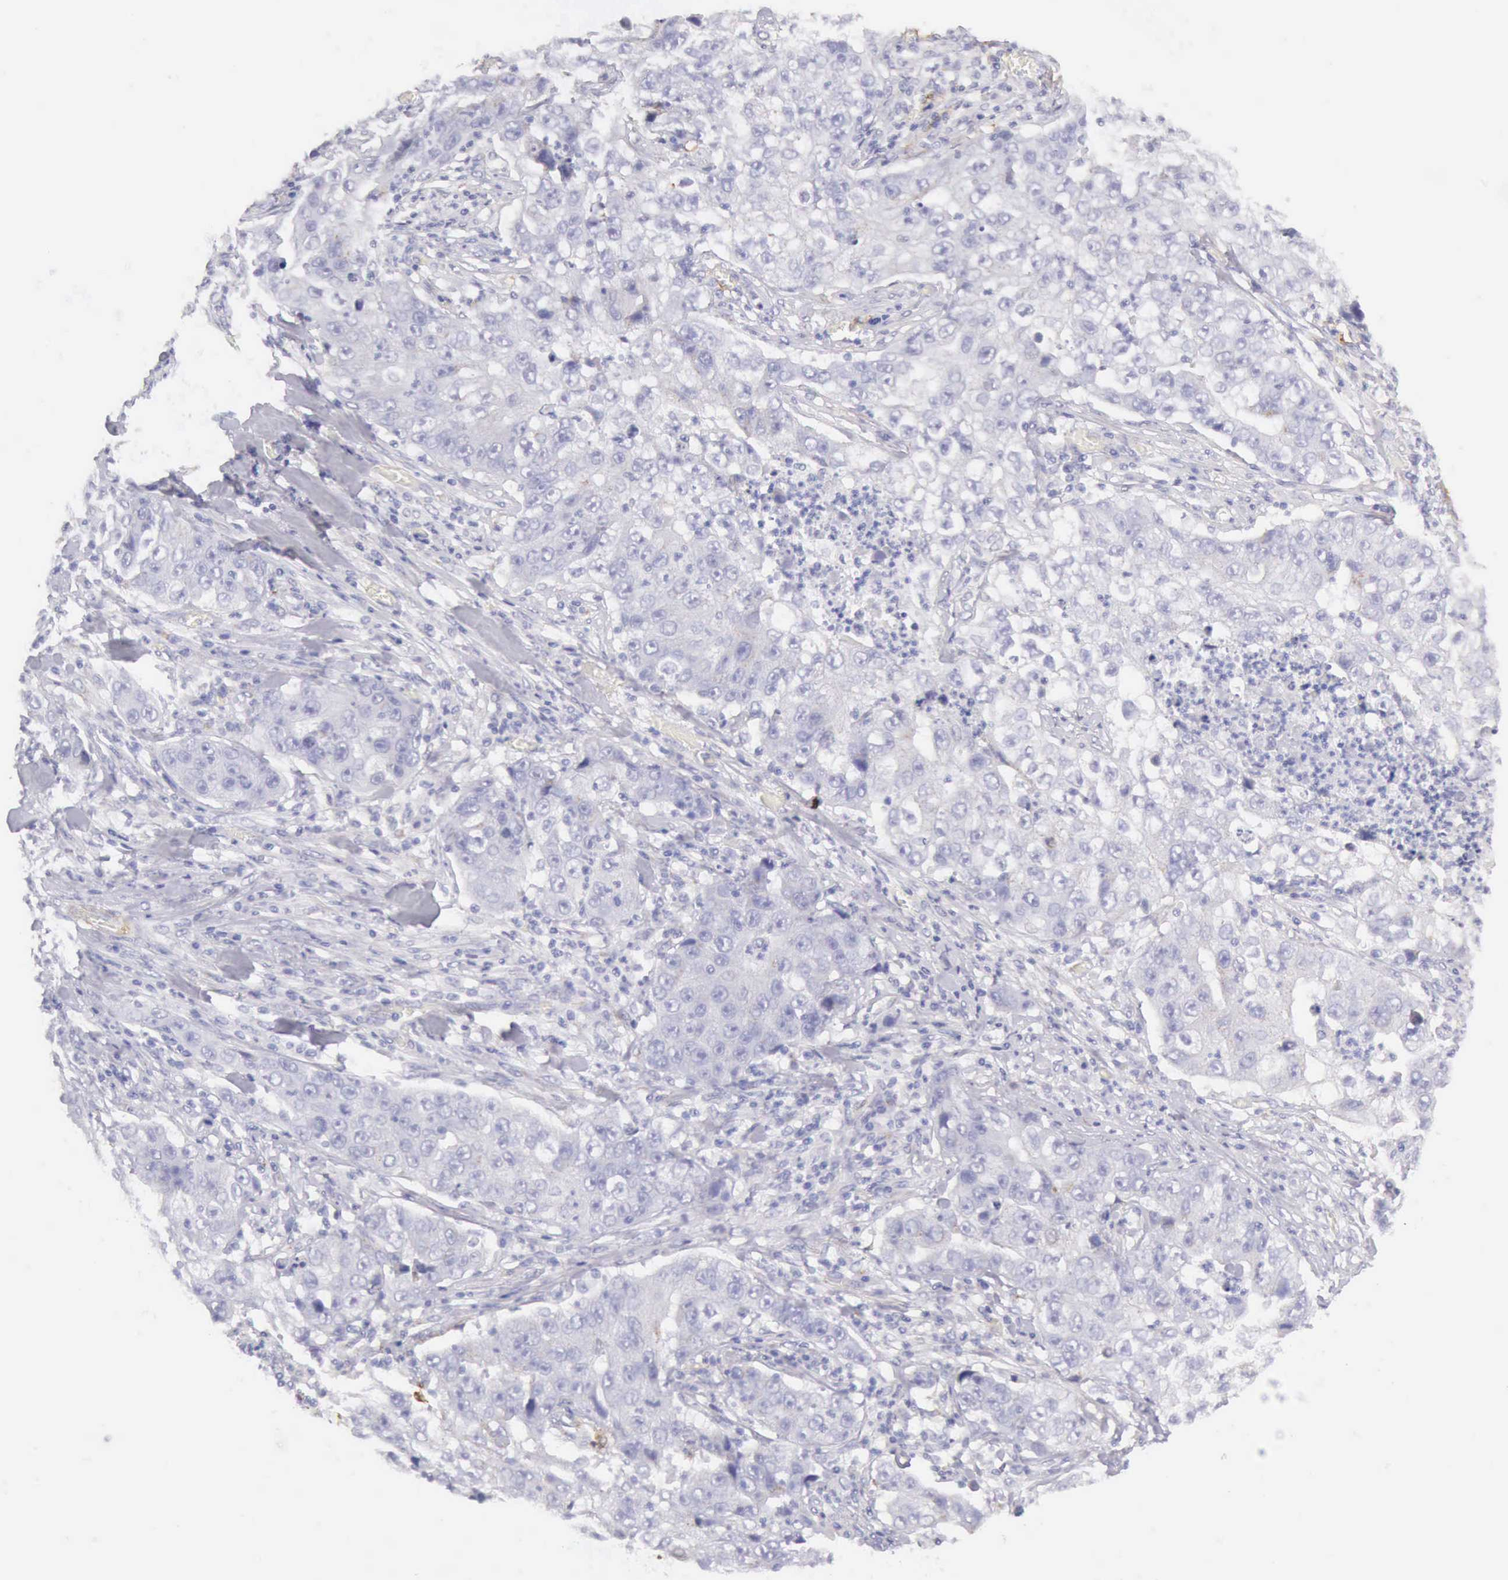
{"staining": {"intensity": "negative", "quantity": "none", "location": "none"}, "tissue": "lung cancer", "cell_type": "Tumor cells", "image_type": "cancer", "snomed": [{"axis": "morphology", "description": "Squamous cell carcinoma, NOS"}, {"axis": "topography", "description": "Lung"}], "caption": "This is a histopathology image of immunohistochemistry staining of squamous cell carcinoma (lung), which shows no positivity in tumor cells.", "gene": "AOC3", "patient": {"sex": "male", "age": 64}}